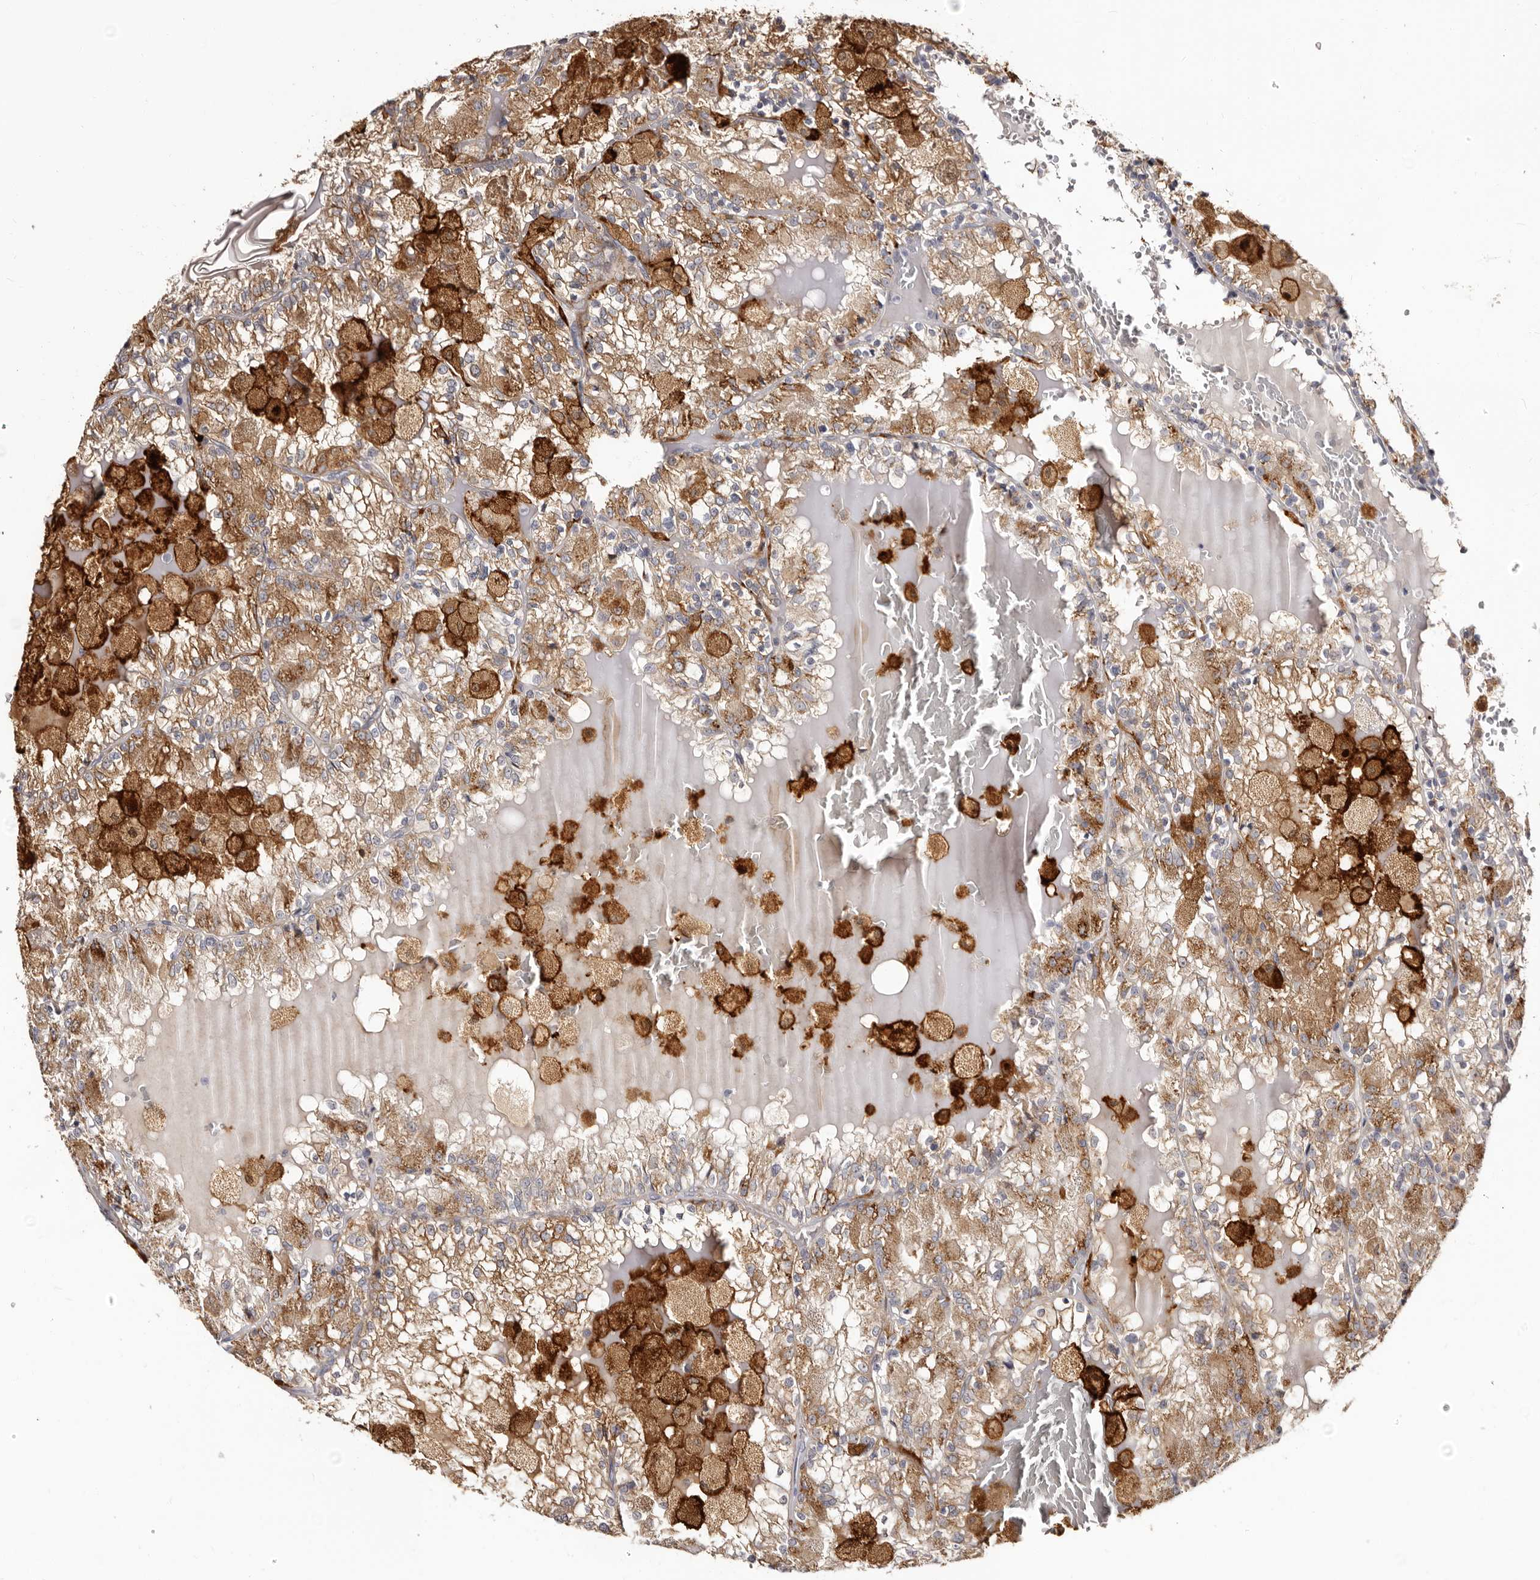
{"staining": {"intensity": "moderate", "quantity": ">75%", "location": "cytoplasmic/membranous"}, "tissue": "renal cancer", "cell_type": "Tumor cells", "image_type": "cancer", "snomed": [{"axis": "morphology", "description": "Adenocarcinoma, NOS"}, {"axis": "topography", "description": "Kidney"}], "caption": "This histopathology image exhibits renal adenocarcinoma stained with immunohistochemistry (IHC) to label a protein in brown. The cytoplasmic/membranous of tumor cells show moderate positivity for the protein. Nuclei are counter-stained blue.", "gene": "PTAFR", "patient": {"sex": "female", "age": 56}}